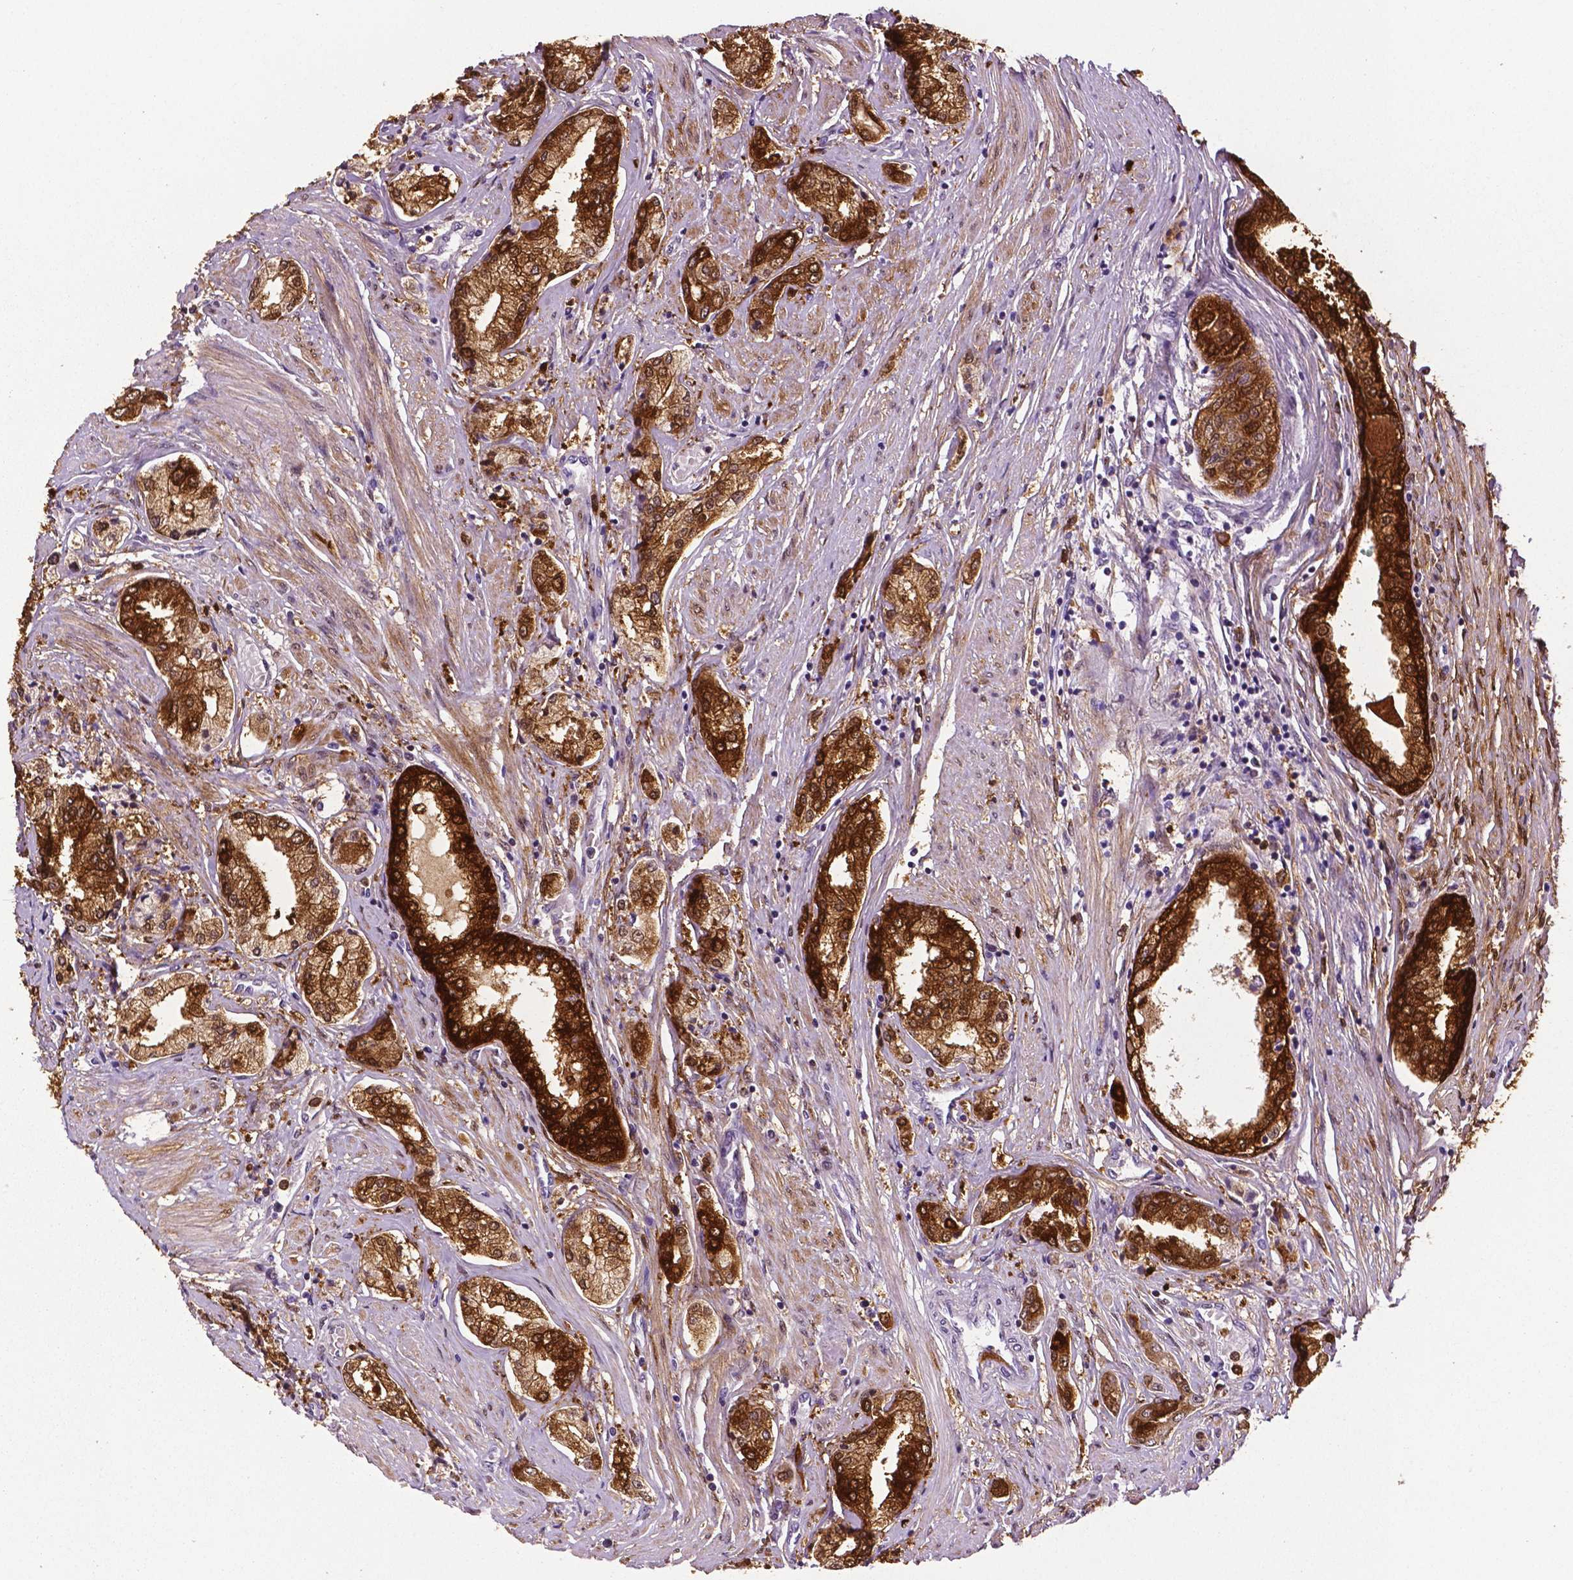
{"staining": {"intensity": "strong", "quantity": ">75%", "location": "cytoplasmic/membranous"}, "tissue": "prostate cancer", "cell_type": "Tumor cells", "image_type": "cancer", "snomed": [{"axis": "morphology", "description": "Adenocarcinoma, NOS"}, {"axis": "topography", "description": "Prostate"}], "caption": "Immunohistochemistry (IHC) of human prostate cancer demonstrates high levels of strong cytoplasmic/membranous staining in about >75% of tumor cells.", "gene": "PHGDH", "patient": {"sex": "male", "age": 63}}